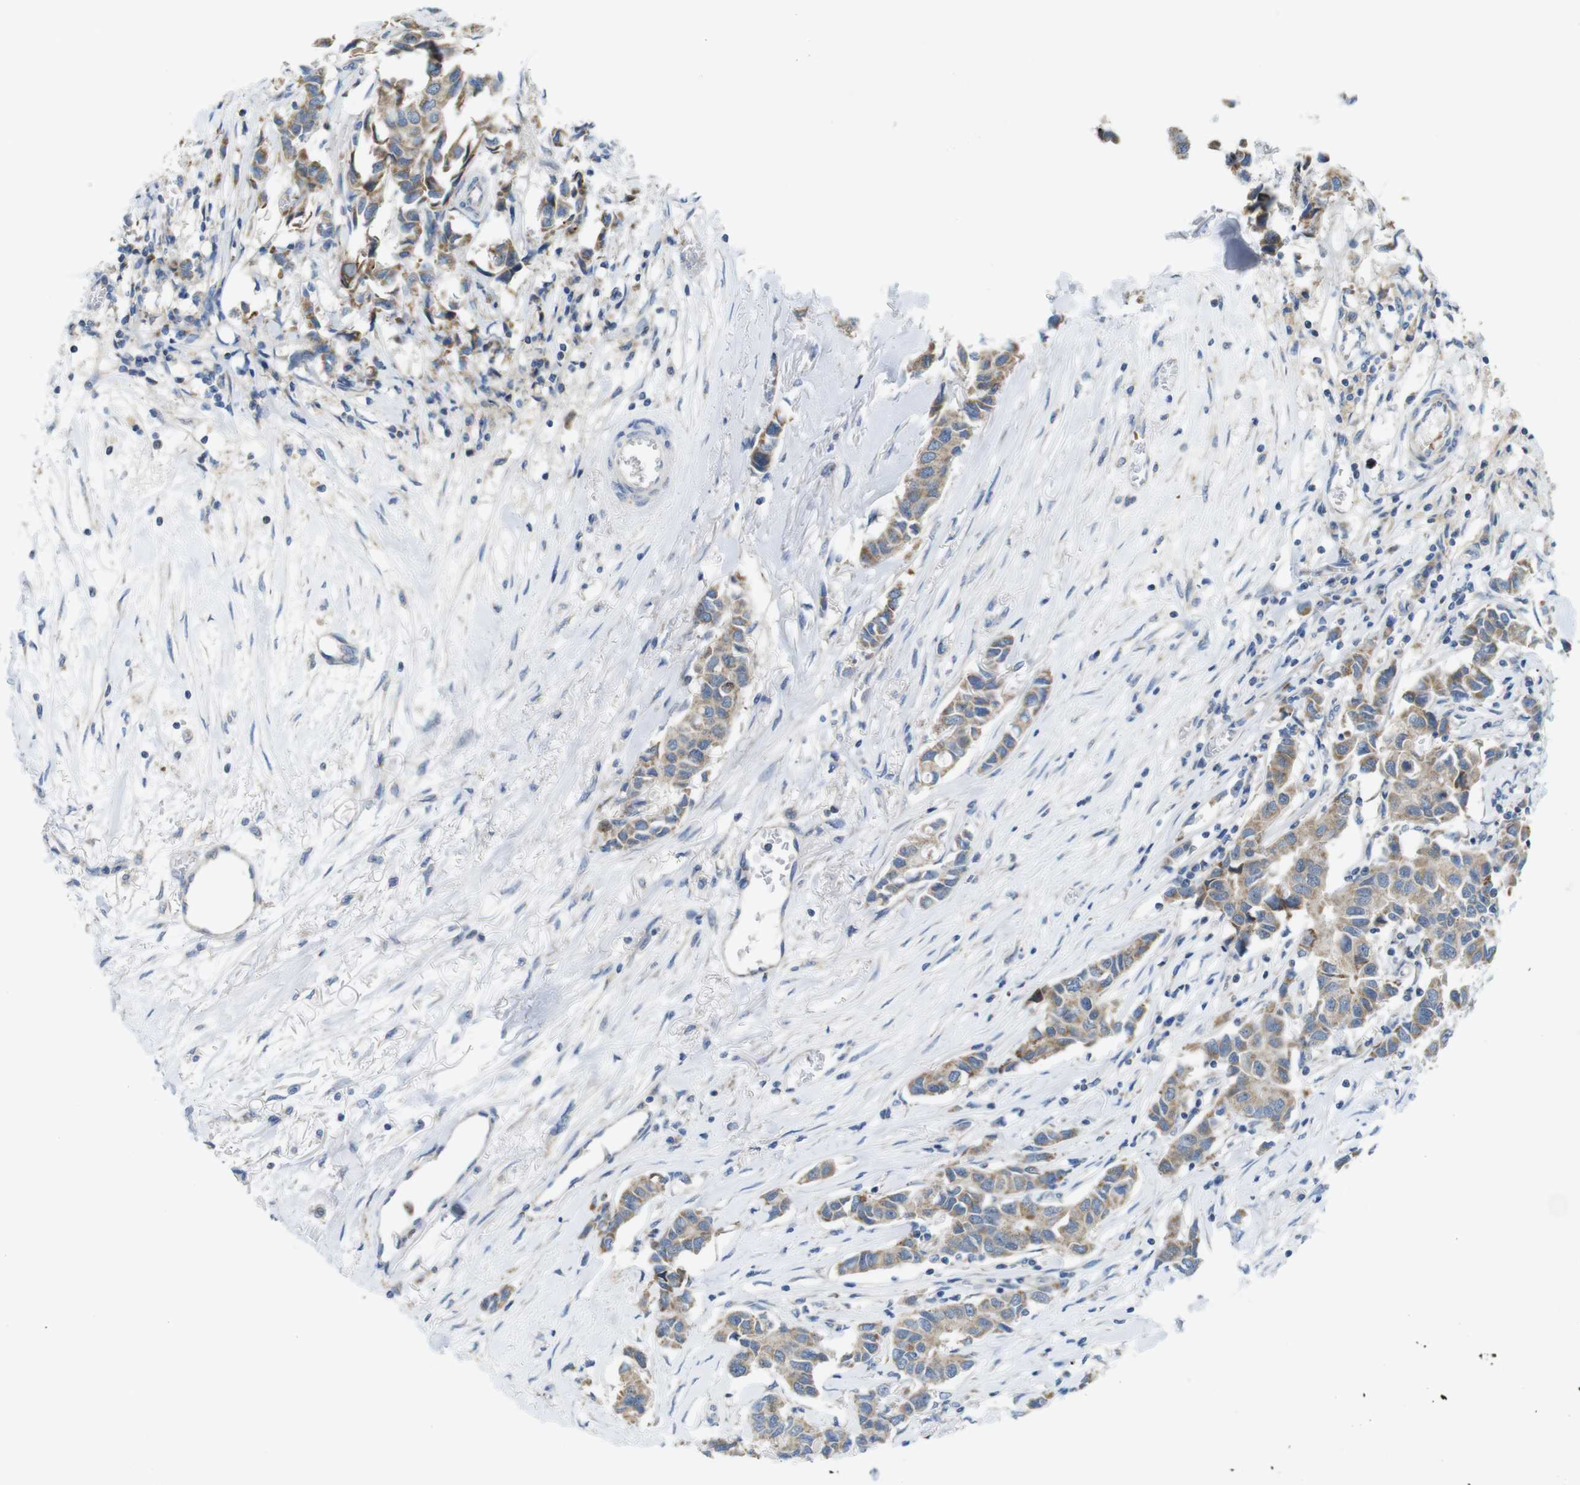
{"staining": {"intensity": "moderate", "quantity": ">75%", "location": "cytoplasmic/membranous"}, "tissue": "breast cancer", "cell_type": "Tumor cells", "image_type": "cancer", "snomed": [{"axis": "morphology", "description": "Duct carcinoma"}, {"axis": "topography", "description": "Breast"}], "caption": "Immunohistochemical staining of invasive ductal carcinoma (breast) reveals medium levels of moderate cytoplasmic/membranous protein staining in approximately >75% of tumor cells.", "gene": "MARCHF1", "patient": {"sex": "female", "age": 80}}